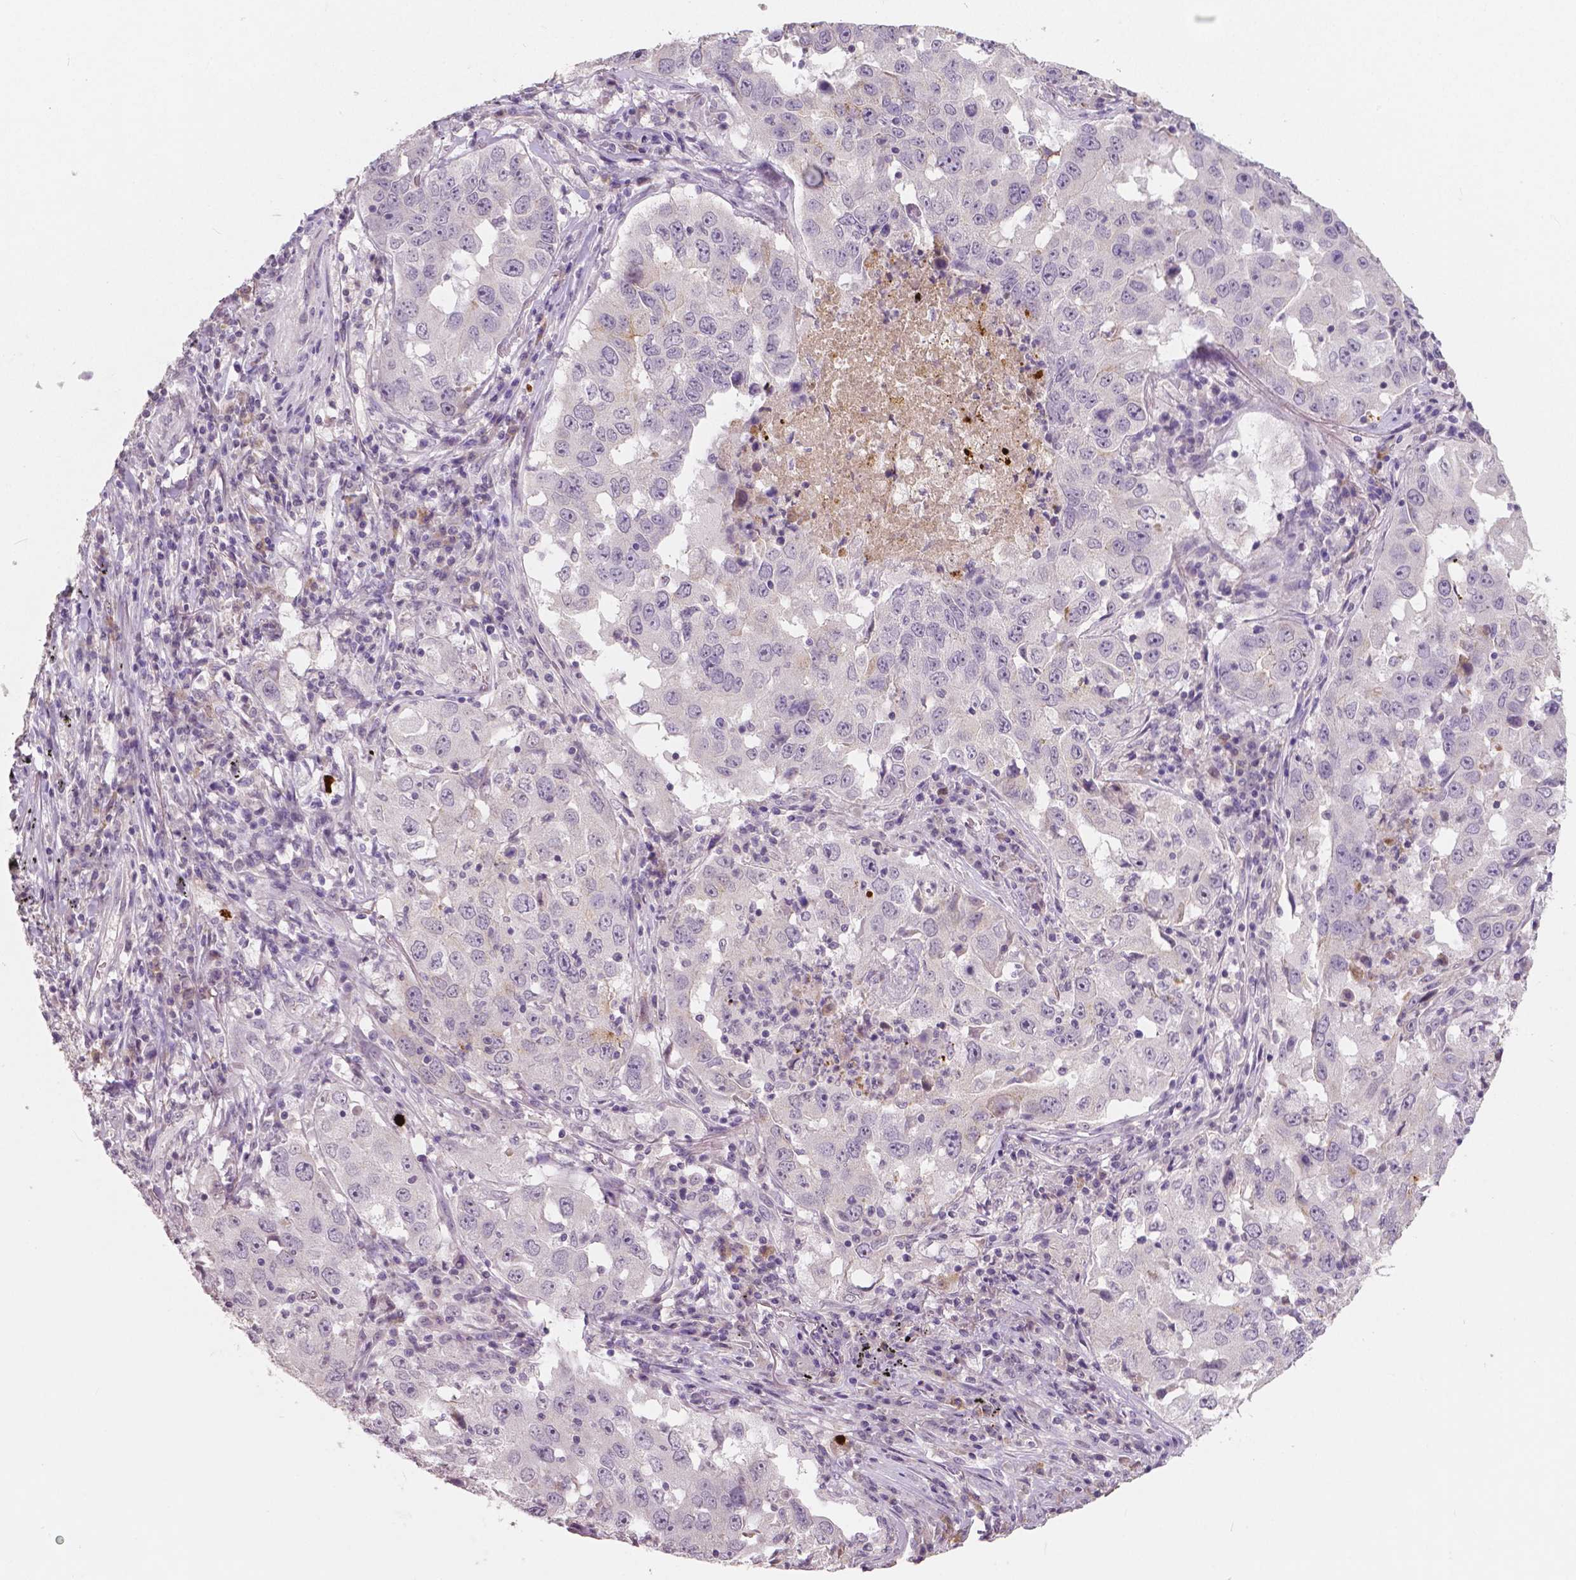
{"staining": {"intensity": "weak", "quantity": "<25%", "location": "cytoplasmic/membranous"}, "tissue": "lung cancer", "cell_type": "Tumor cells", "image_type": "cancer", "snomed": [{"axis": "morphology", "description": "Adenocarcinoma, NOS"}, {"axis": "topography", "description": "Lung"}], "caption": "DAB immunohistochemical staining of lung cancer demonstrates no significant staining in tumor cells.", "gene": "APOA4", "patient": {"sex": "male", "age": 73}}